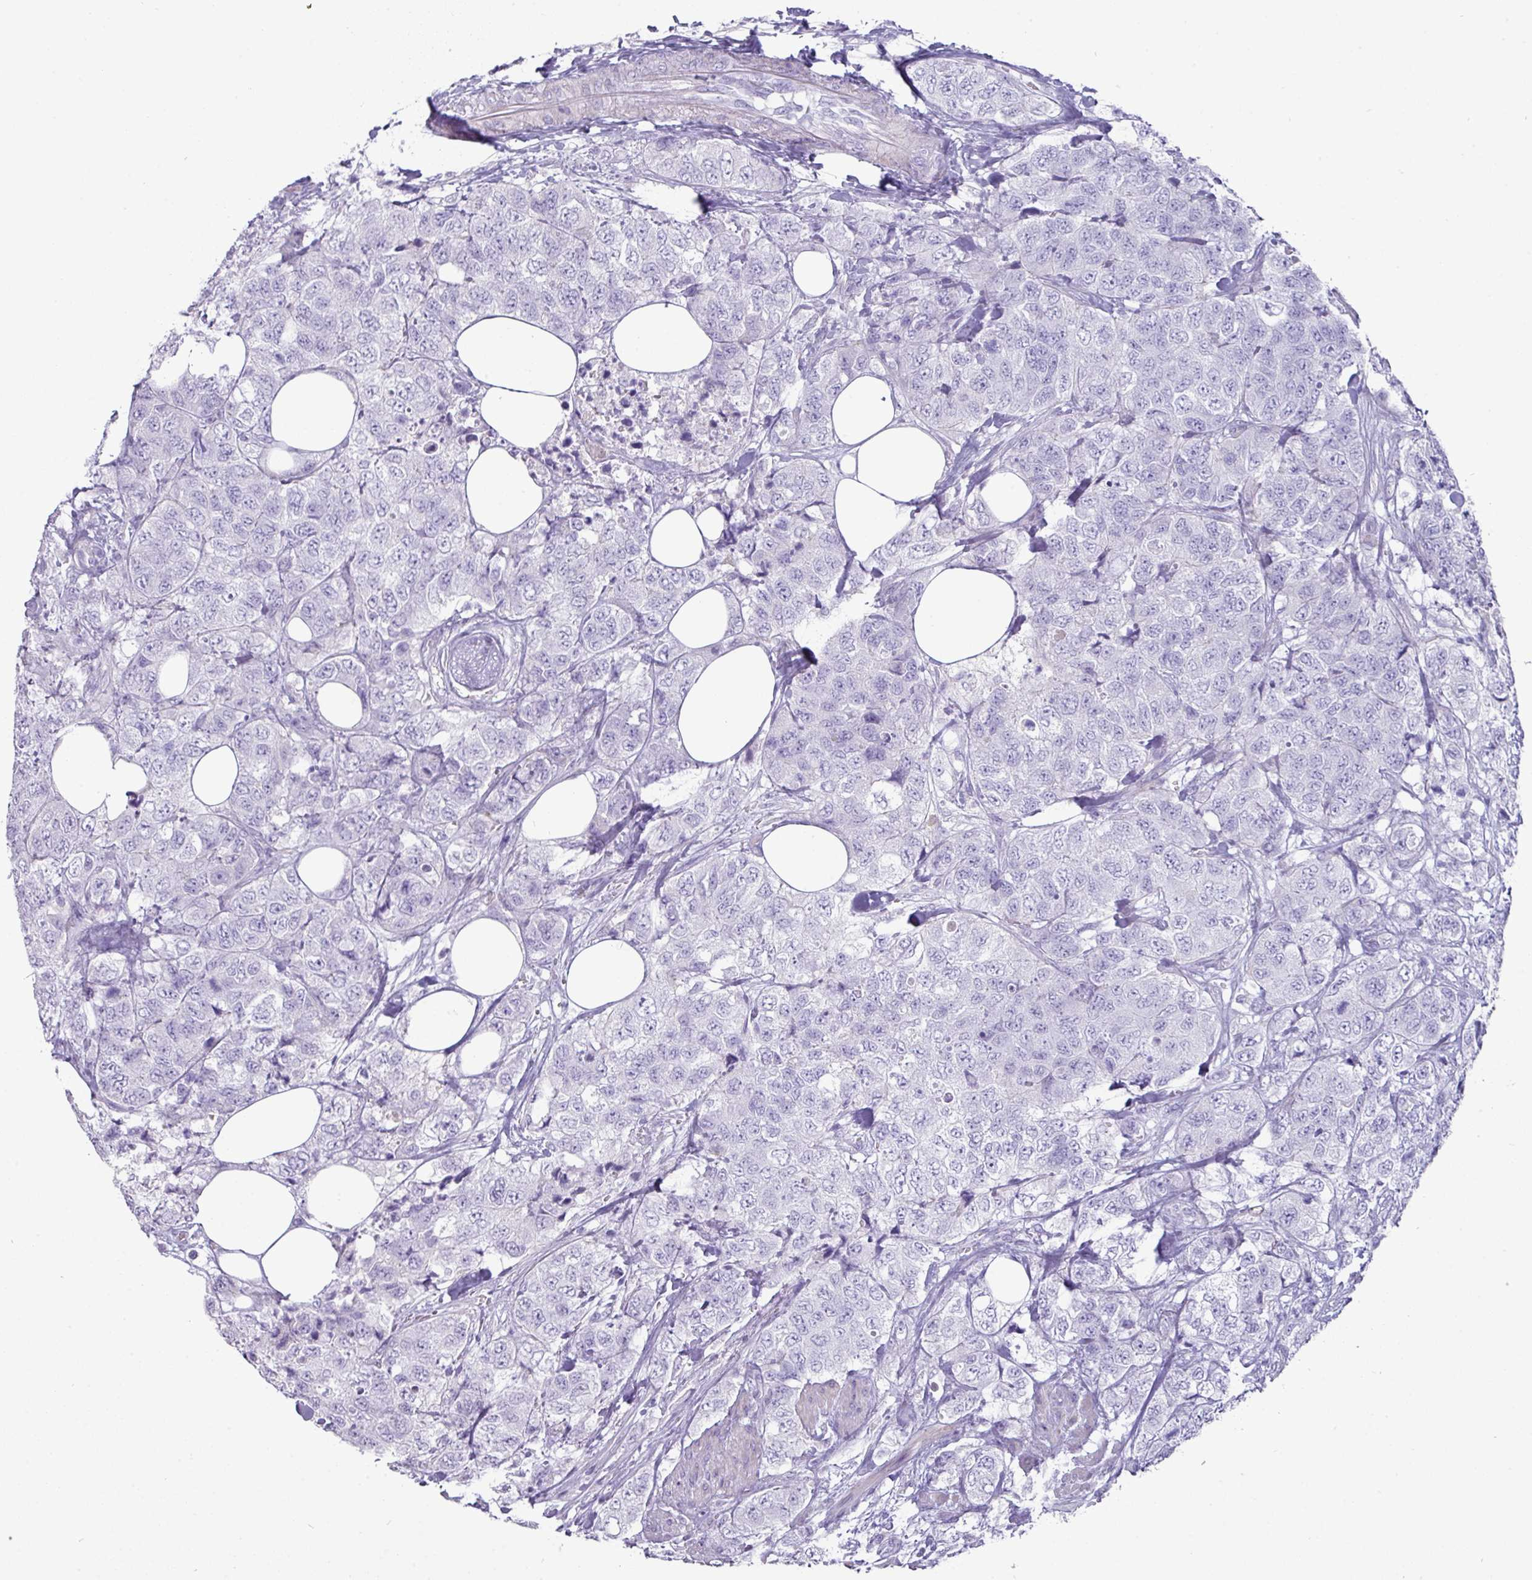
{"staining": {"intensity": "negative", "quantity": "none", "location": "none"}, "tissue": "urothelial cancer", "cell_type": "Tumor cells", "image_type": "cancer", "snomed": [{"axis": "morphology", "description": "Urothelial carcinoma, High grade"}, {"axis": "topography", "description": "Urinary bladder"}], "caption": "An image of high-grade urothelial carcinoma stained for a protein exhibits no brown staining in tumor cells.", "gene": "GSTA3", "patient": {"sex": "female", "age": 78}}